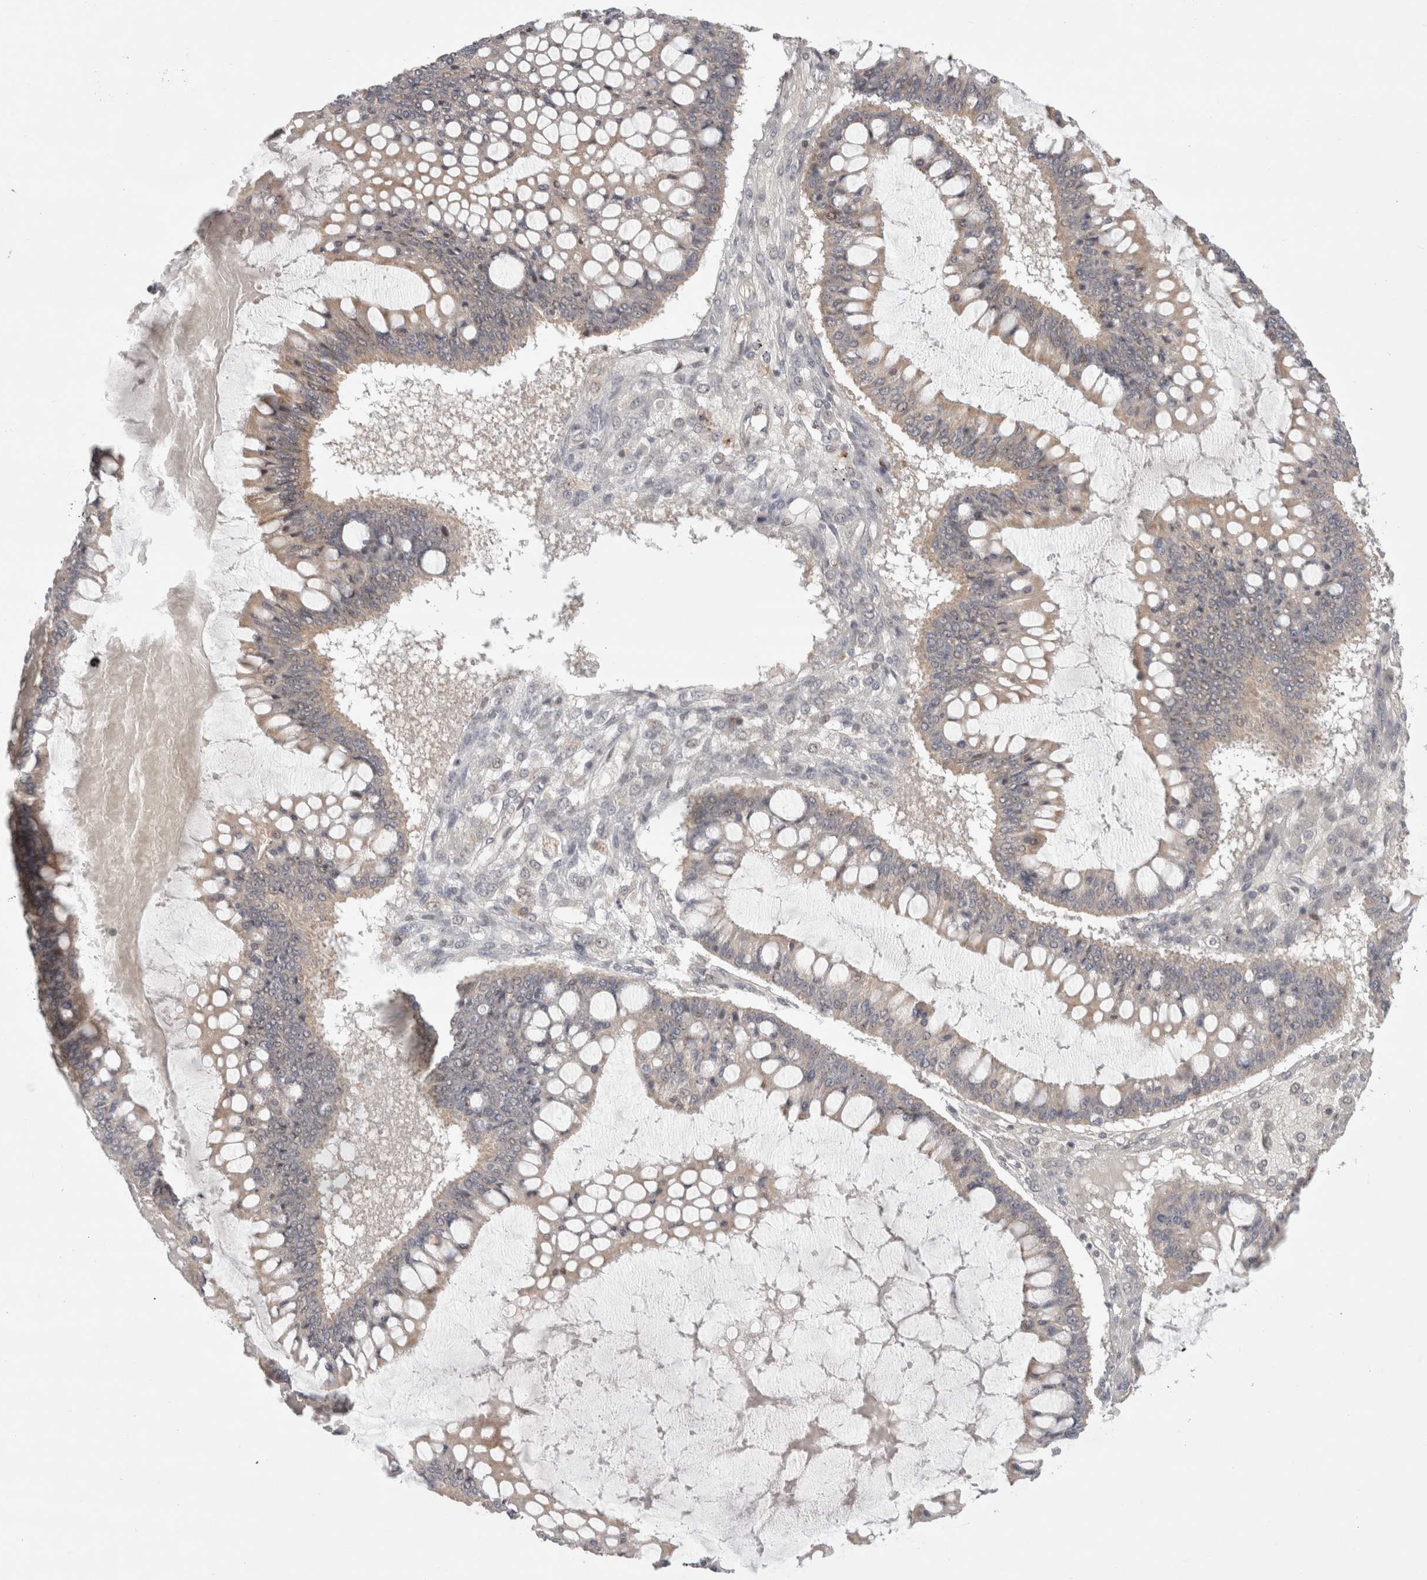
{"staining": {"intensity": "weak", "quantity": "25%-75%", "location": "cytoplasmic/membranous"}, "tissue": "ovarian cancer", "cell_type": "Tumor cells", "image_type": "cancer", "snomed": [{"axis": "morphology", "description": "Cystadenocarcinoma, mucinous, NOS"}, {"axis": "topography", "description": "Ovary"}], "caption": "DAB immunohistochemical staining of human ovarian mucinous cystadenocarcinoma displays weak cytoplasmic/membranous protein staining in approximately 25%-75% of tumor cells.", "gene": "SENP6", "patient": {"sex": "female", "age": 73}}